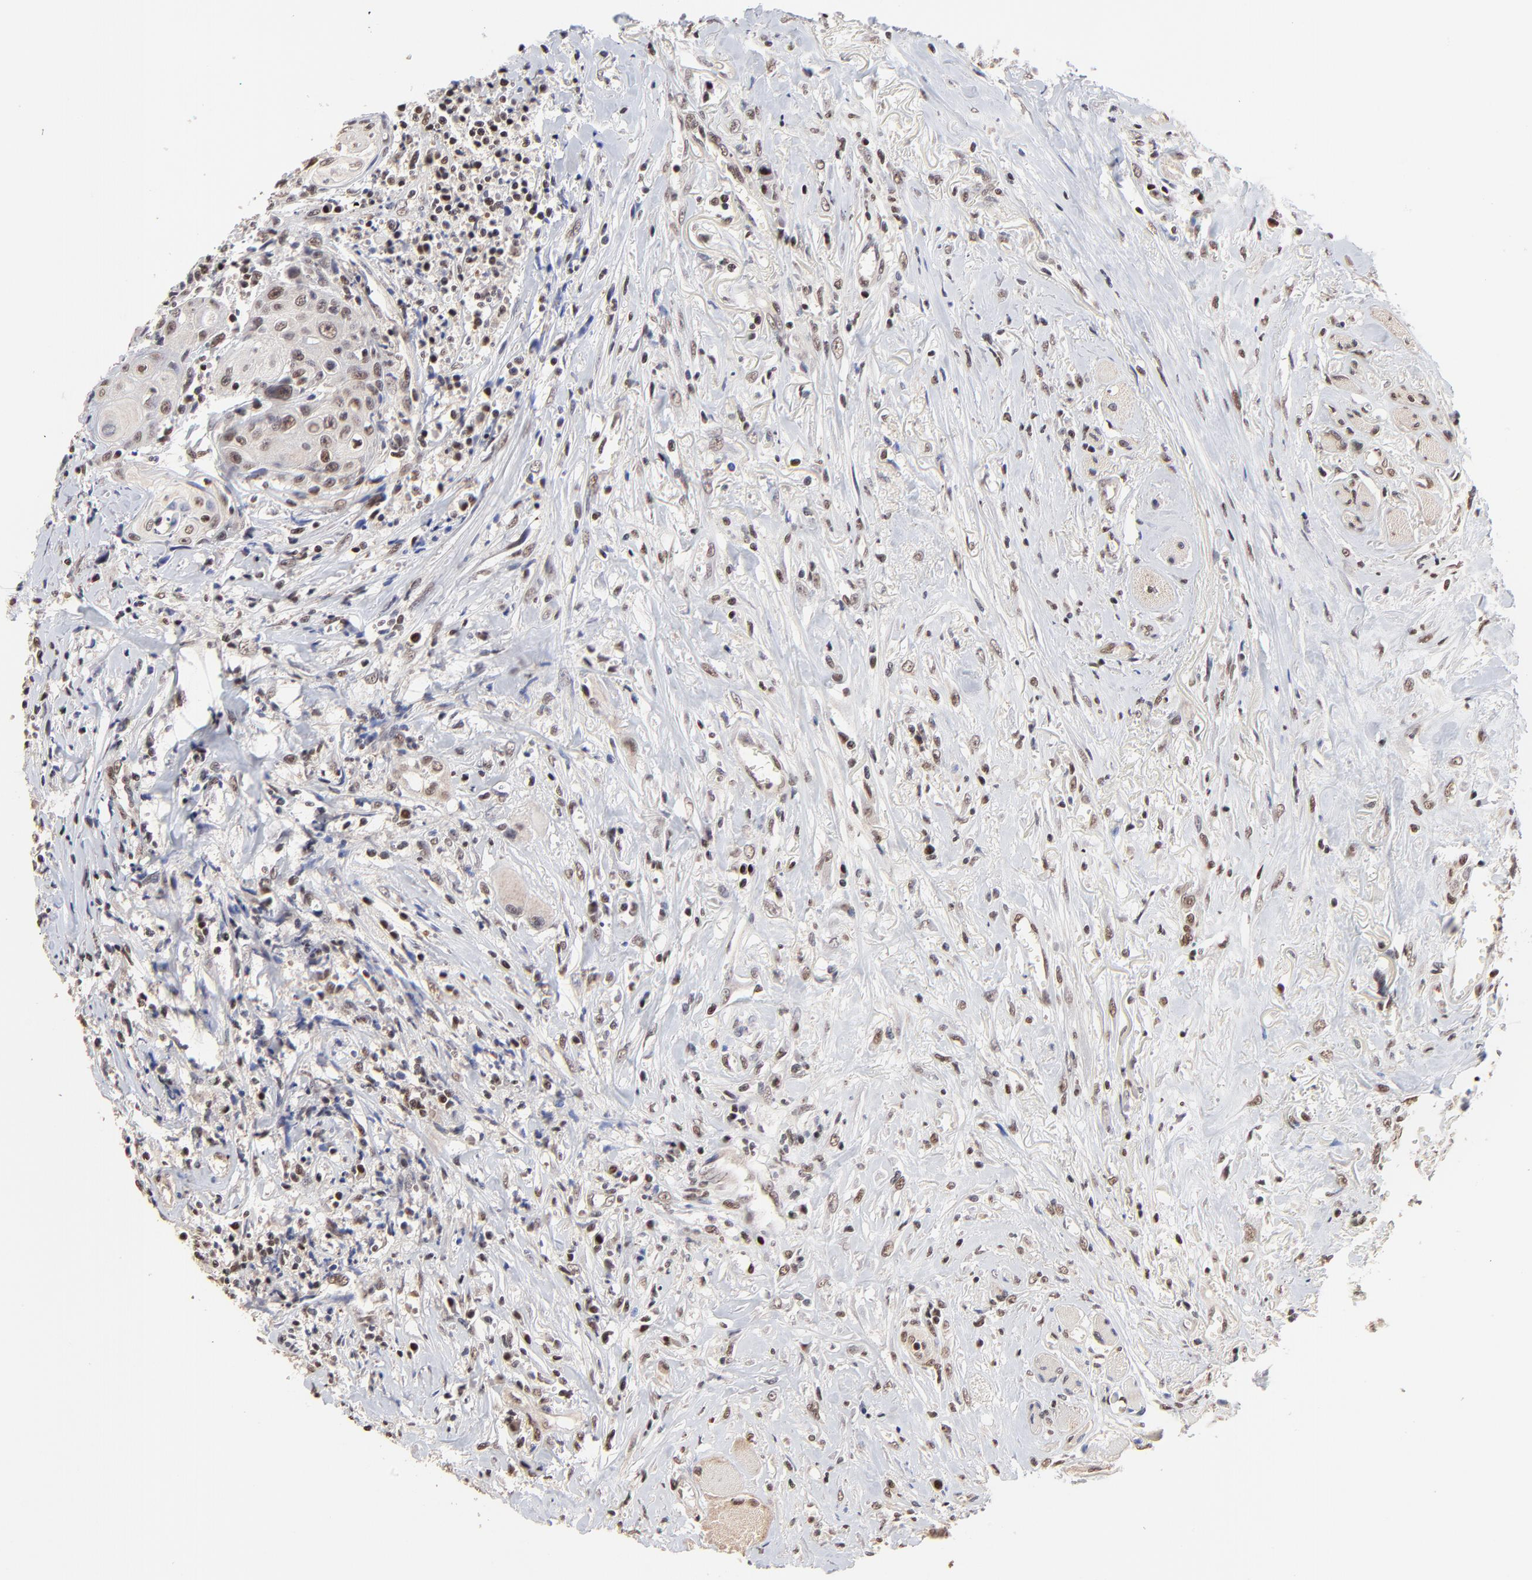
{"staining": {"intensity": "moderate", "quantity": "25%-75%", "location": "nuclear"}, "tissue": "head and neck cancer", "cell_type": "Tumor cells", "image_type": "cancer", "snomed": [{"axis": "morphology", "description": "Squamous cell carcinoma, NOS"}, {"axis": "topography", "description": "Oral tissue"}, {"axis": "topography", "description": "Head-Neck"}], "caption": "Head and neck squamous cell carcinoma stained for a protein (brown) demonstrates moderate nuclear positive positivity in approximately 25%-75% of tumor cells.", "gene": "DSN1", "patient": {"sex": "female", "age": 82}}